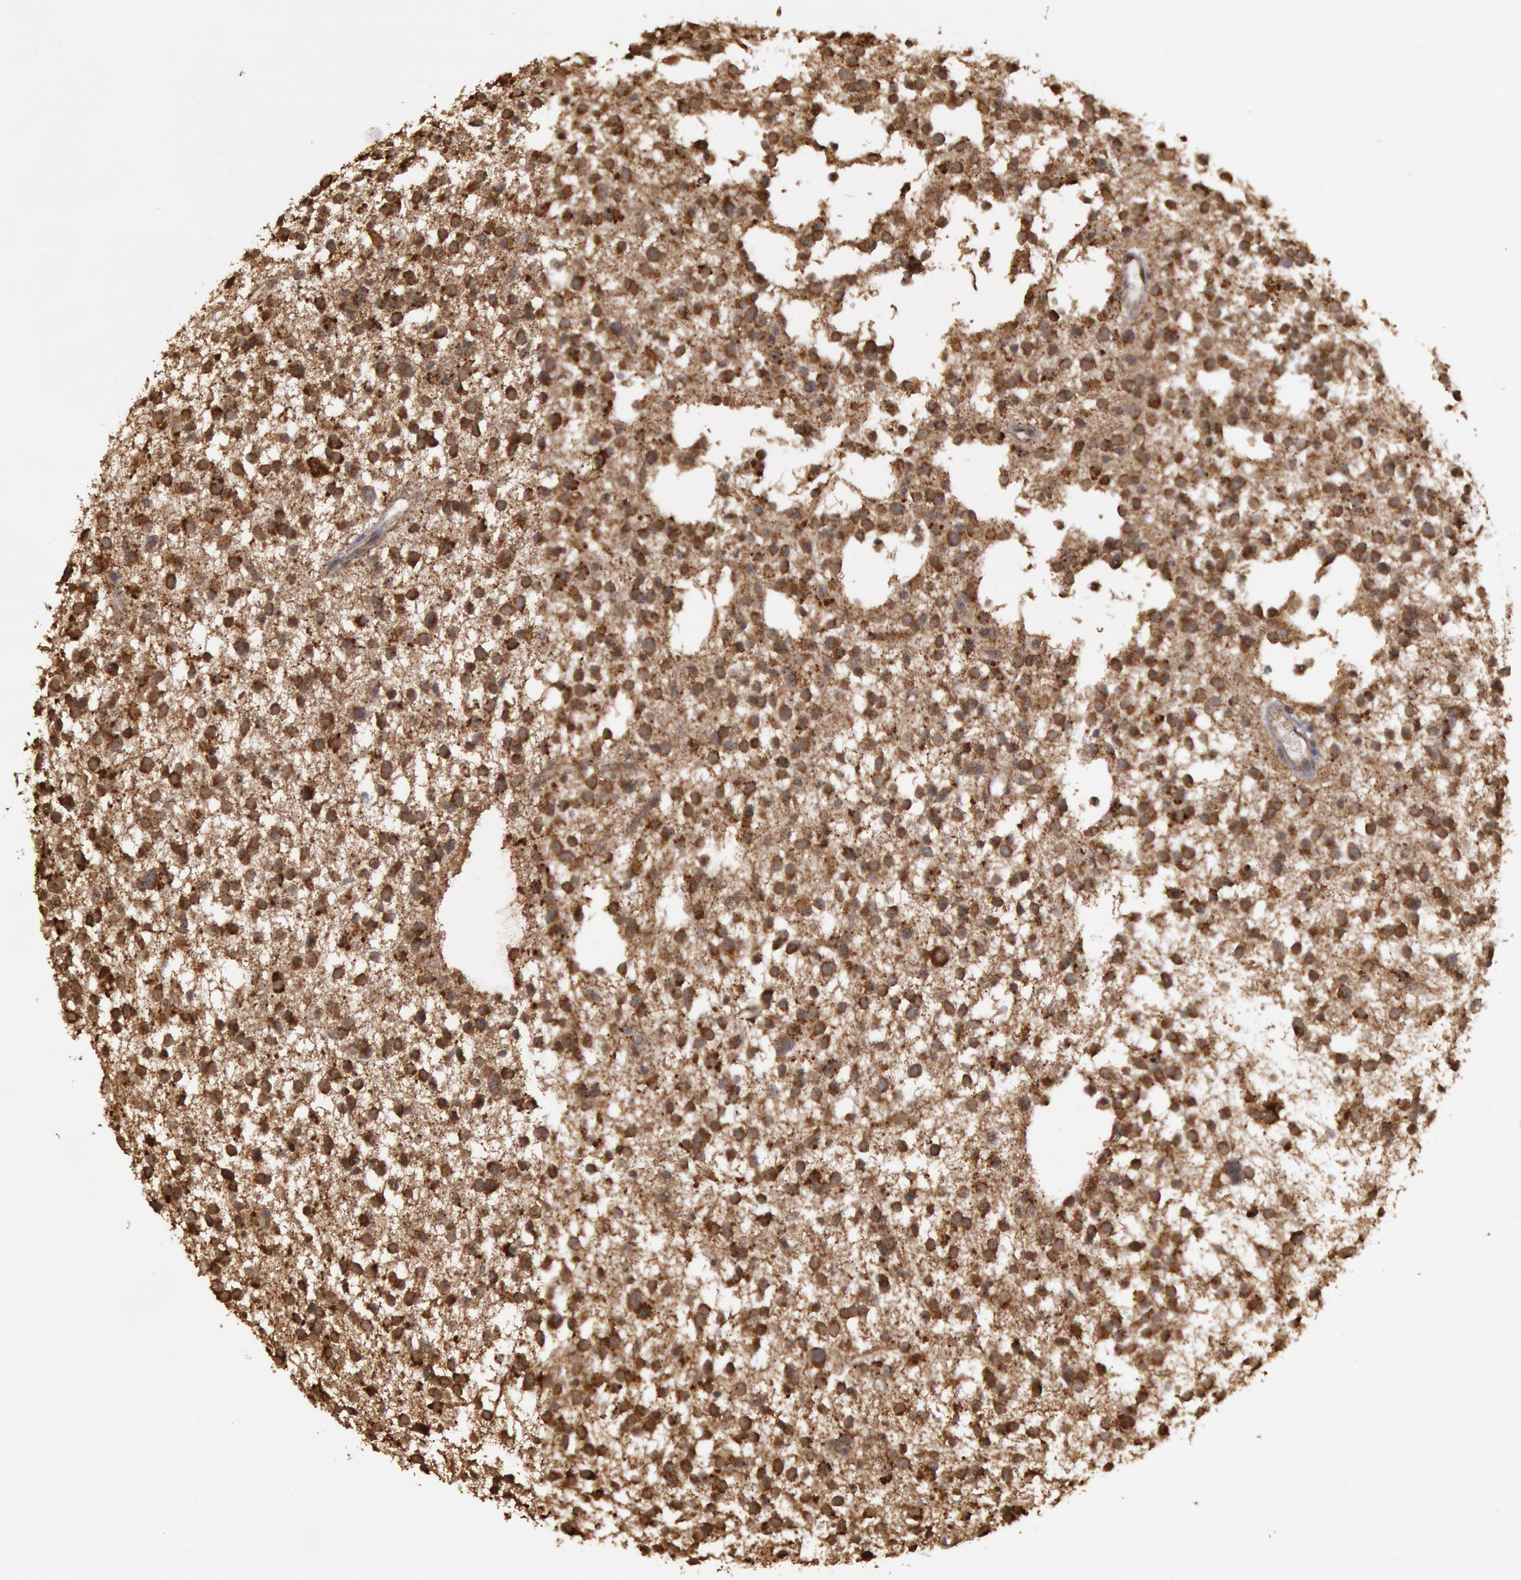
{"staining": {"intensity": "strong", "quantity": ">75%", "location": "cytoplasmic/membranous,nuclear"}, "tissue": "glioma", "cell_type": "Tumor cells", "image_type": "cancer", "snomed": [{"axis": "morphology", "description": "Glioma, malignant, Low grade"}, {"axis": "topography", "description": "Brain"}], "caption": "This image shows IHC staining of human glioma, with high strong cytoplasmic/membranous and nuclear positivity in approximately >75% of tumor cells.", "gene": "USP14", "patient": {"sex": "female", "age": 36}}